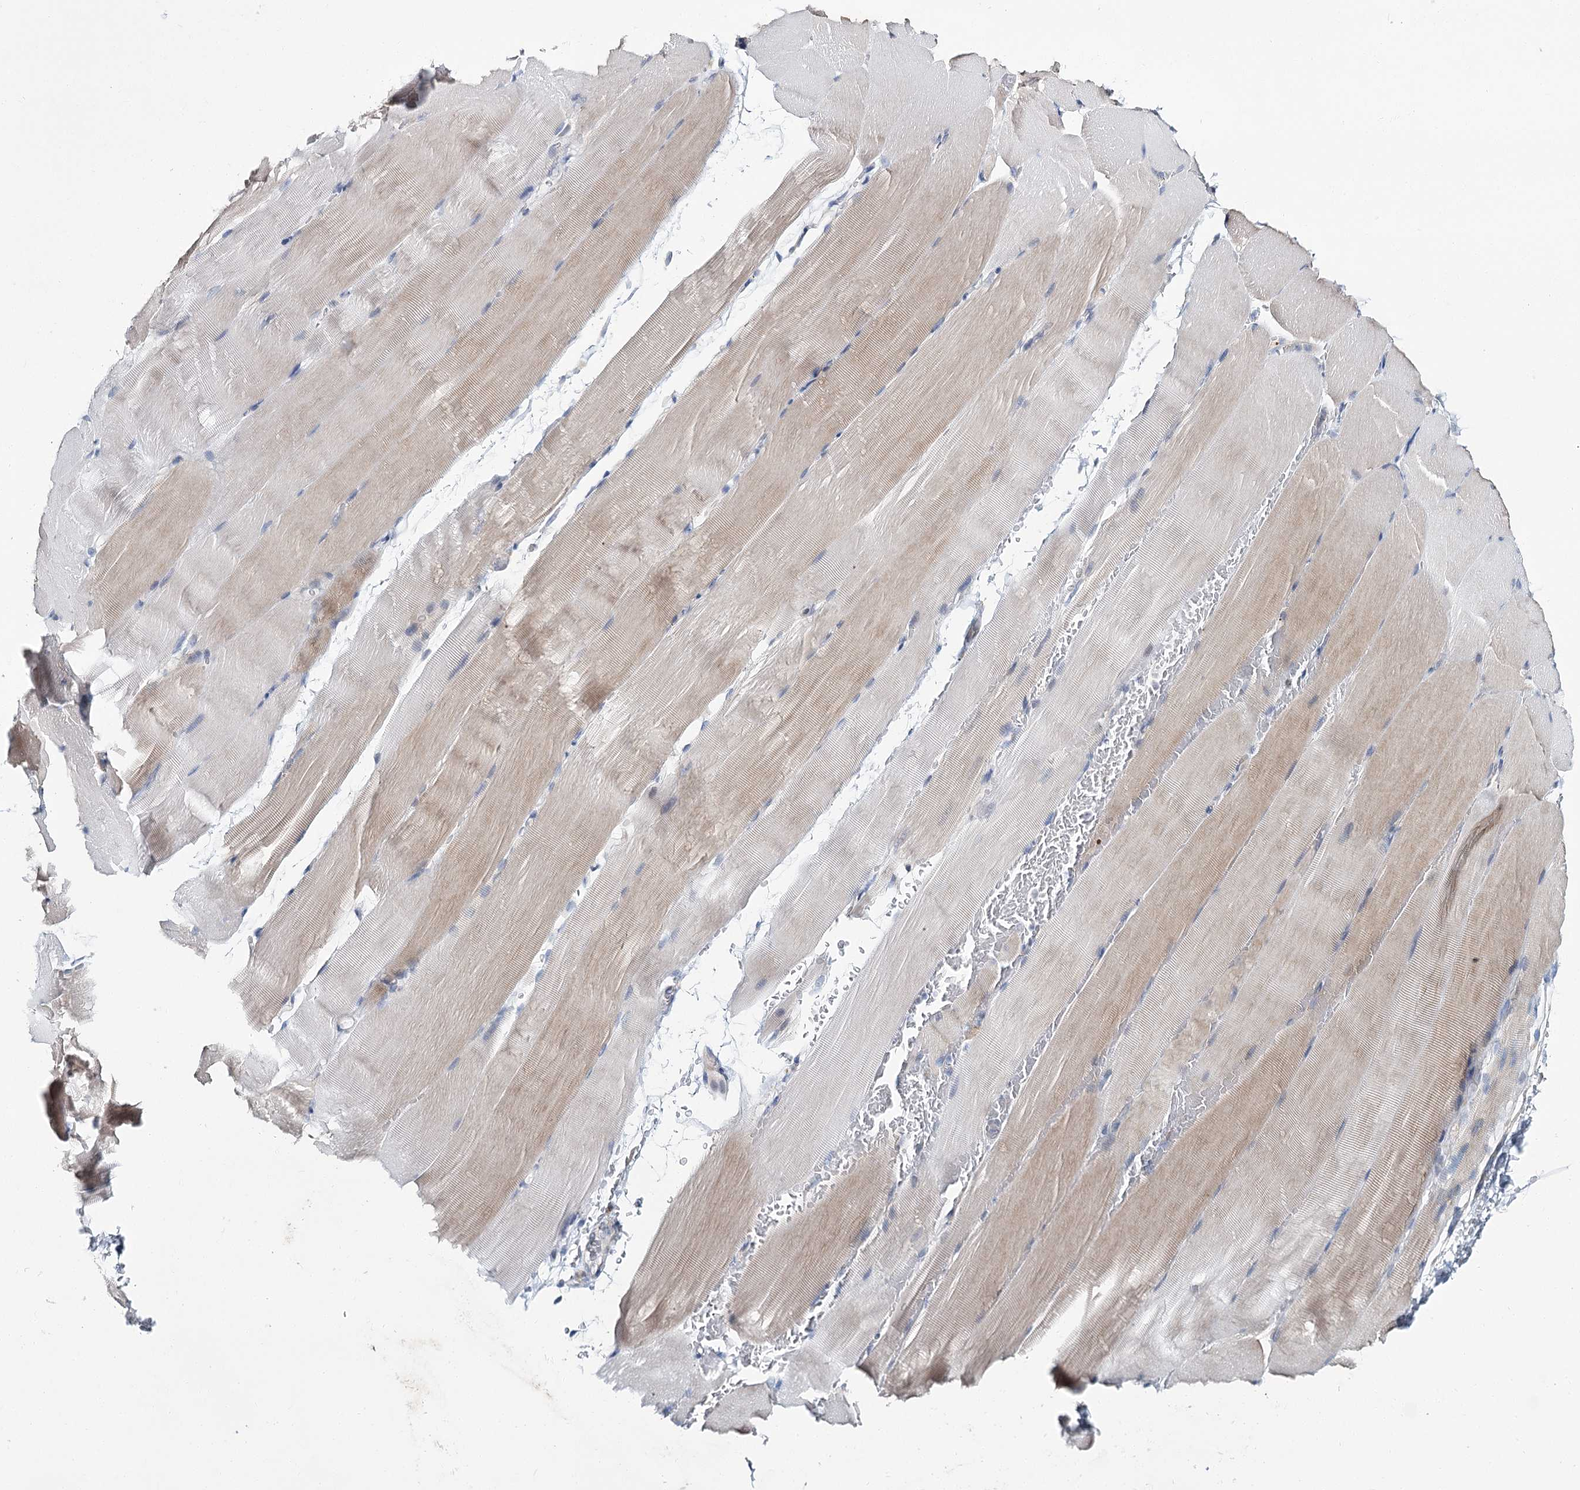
{"staining": {"intensity": "weak", "quantity": "25%-75%", "location": "cytoplasmic/membranous"}, "tissue": "skeletal muscle", "cell_type": "Myocytes", "image_type": "normal", "snomed": [{"axis": "morphology", "description": "Normal tissue, NOS"}, {"axis": "topography", "description": "Skeletal muscle"}, {"axis": "topography", "description": "Parathyroid gland"}], "caption": "Immunohistochemical staining of normal human skeletal muscle shows low levels of weak cytoplasmic/membranous expression in about 25%-75% of myocytes. The protein is shown in brown color, while the nuclei are stained blue.", "gene": "CPLANE1", "patient": {"sex": "female", "age": 37}}